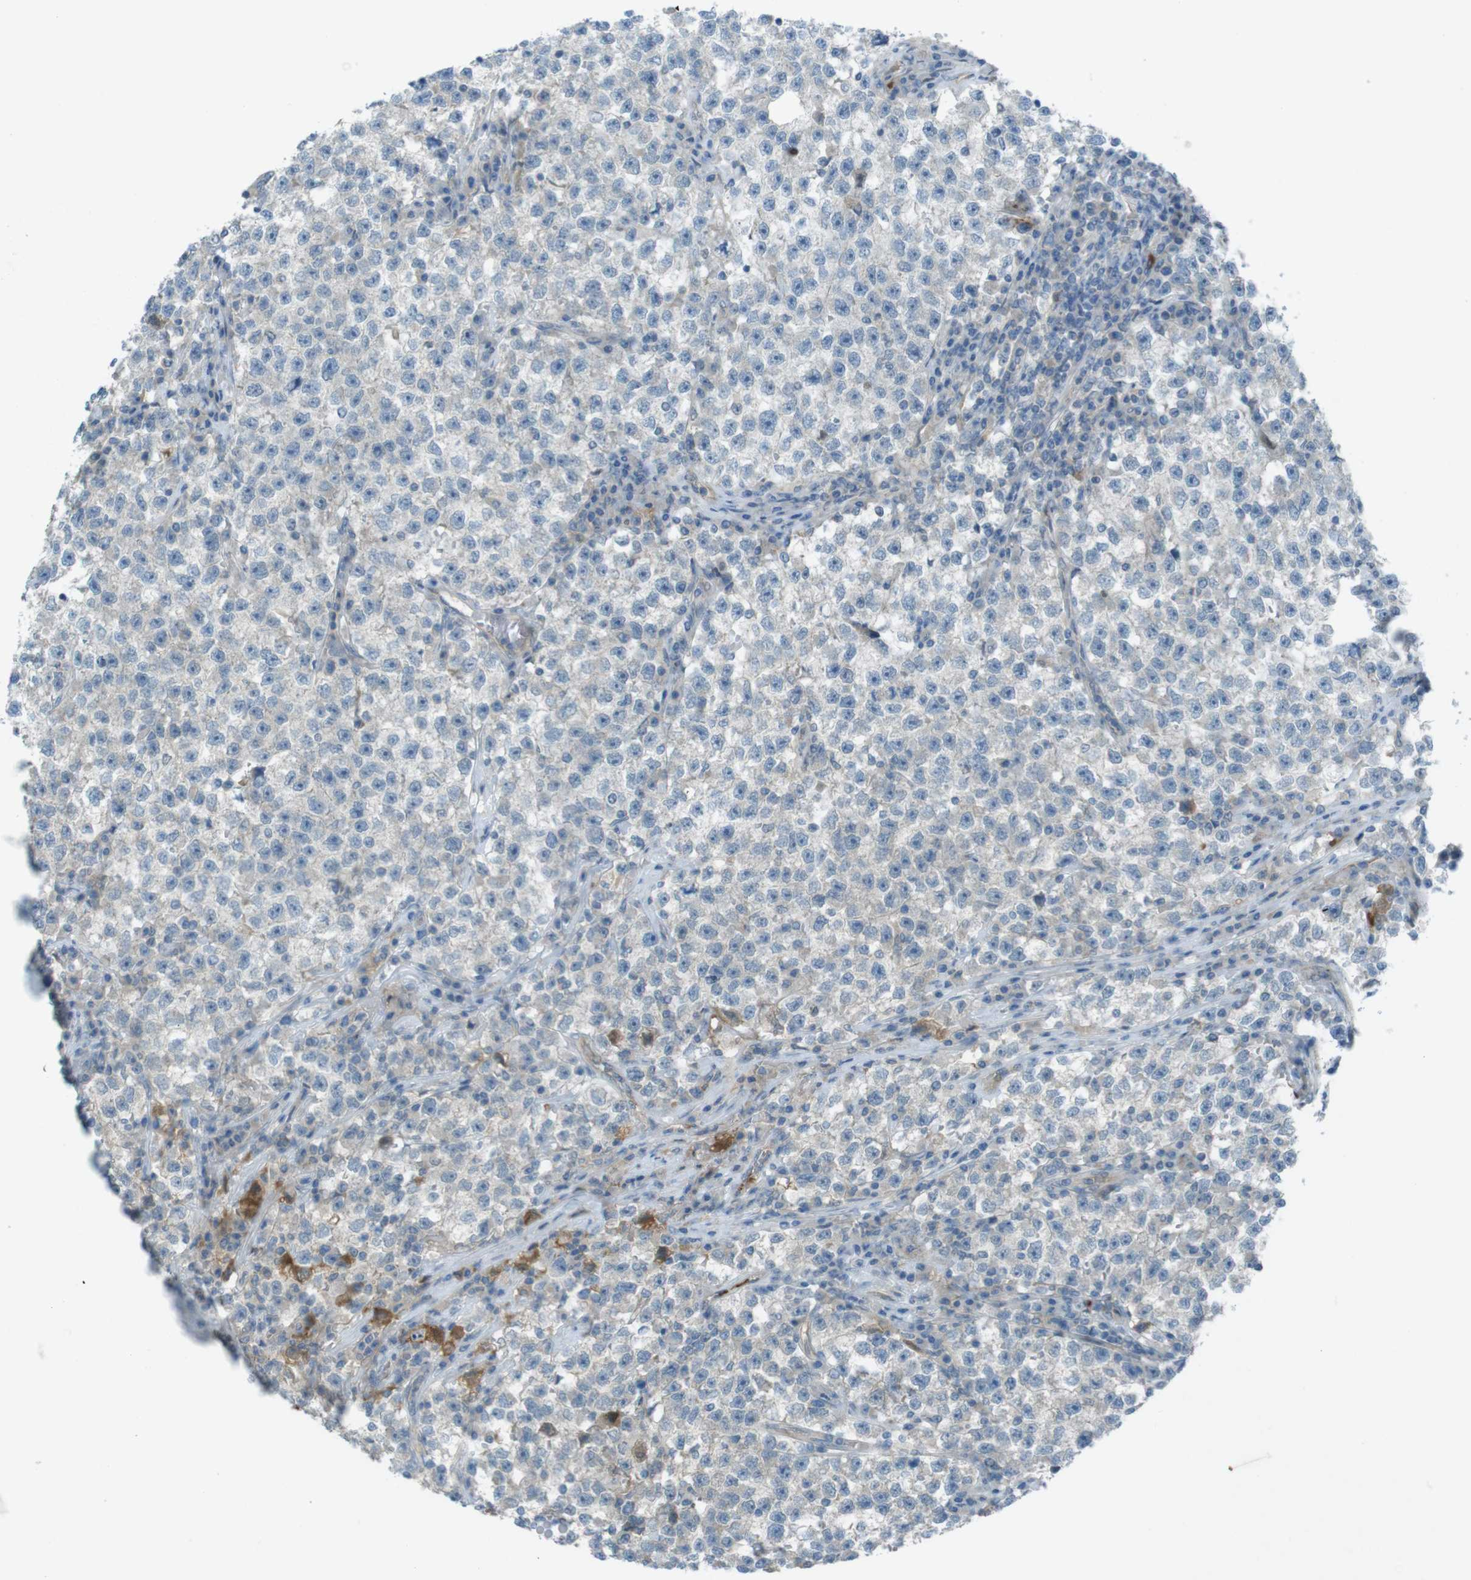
{"staining": {"intensity": "negative", "quantity": "none", "location": "none"}, "tissue": "testis cancer", "cell_type": "Tumor cells", "image_type": "cancer", "snomed": [{"axis": "morphology", "description": "Seminoma, NOS"}, {"axis": "topography", "description": "Testis"}], "caption": "This is an IHC micrograph of testis seminoma. There is no positivity in tumor cells.", "gene": "ZDHHC20", "patient": {"sex": "male", "age": 22}}